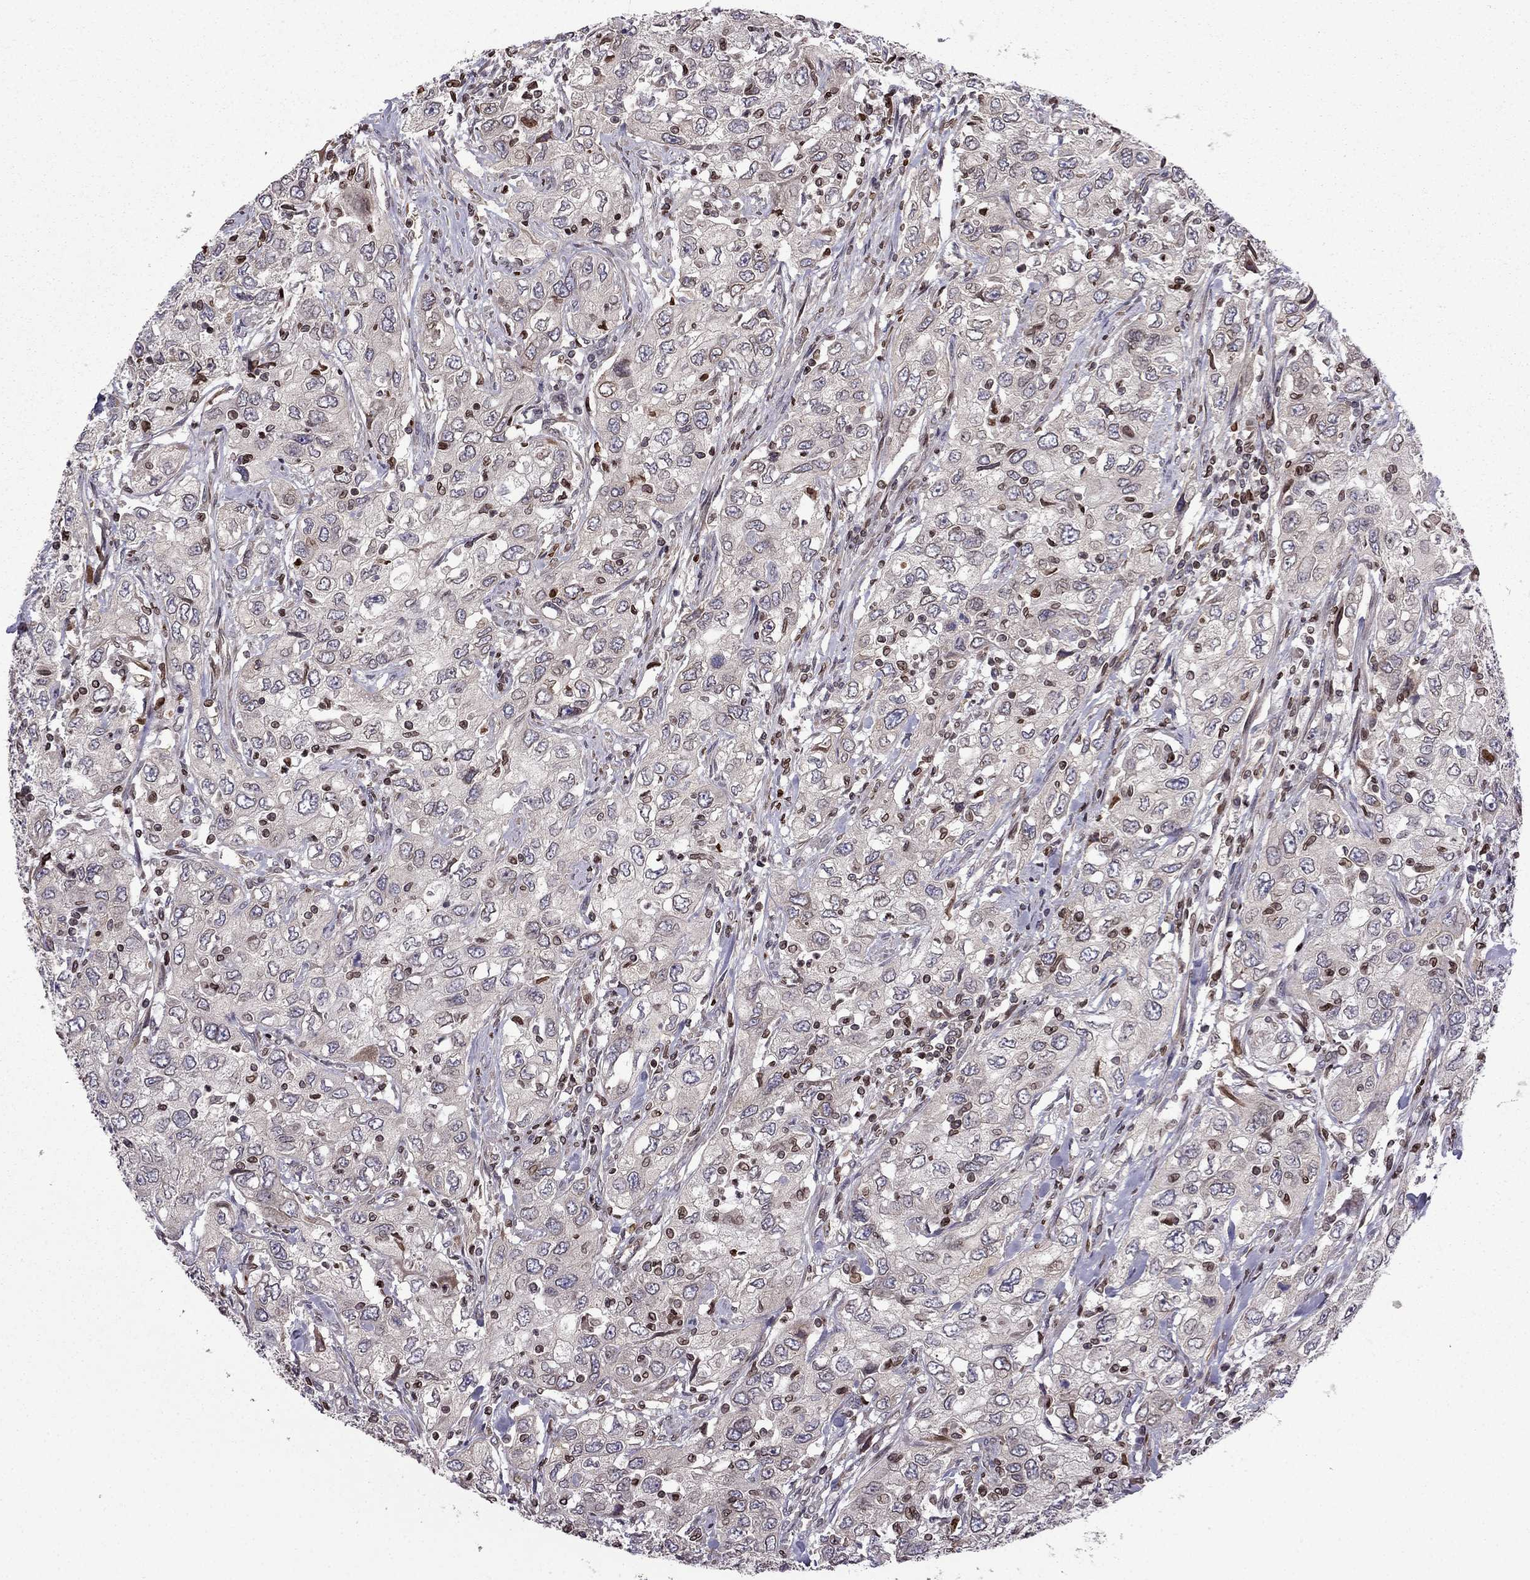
{"staining": {"intensity": "negative", "quantity": "none", "location": "none"}, "tissue": "urothelial cancer", "cell_type": "Tumor cells", "image_type": "cancer", "snomed": [{"axis": "morphology", "description": "Urothelial carcinoma, High grade"}, {"axis": "topography", "description": "Urinary bladder"}], "caption": "Image shows no significant protein expression in tumor cells of urothelial cancer. (Brightfield microscopy of DAB (3,3'-diaminobenzidine) immunohistochemistry at high magnification).", "gene": "CDC42BPA", "patient": {"sex": "male", "age": 76}}